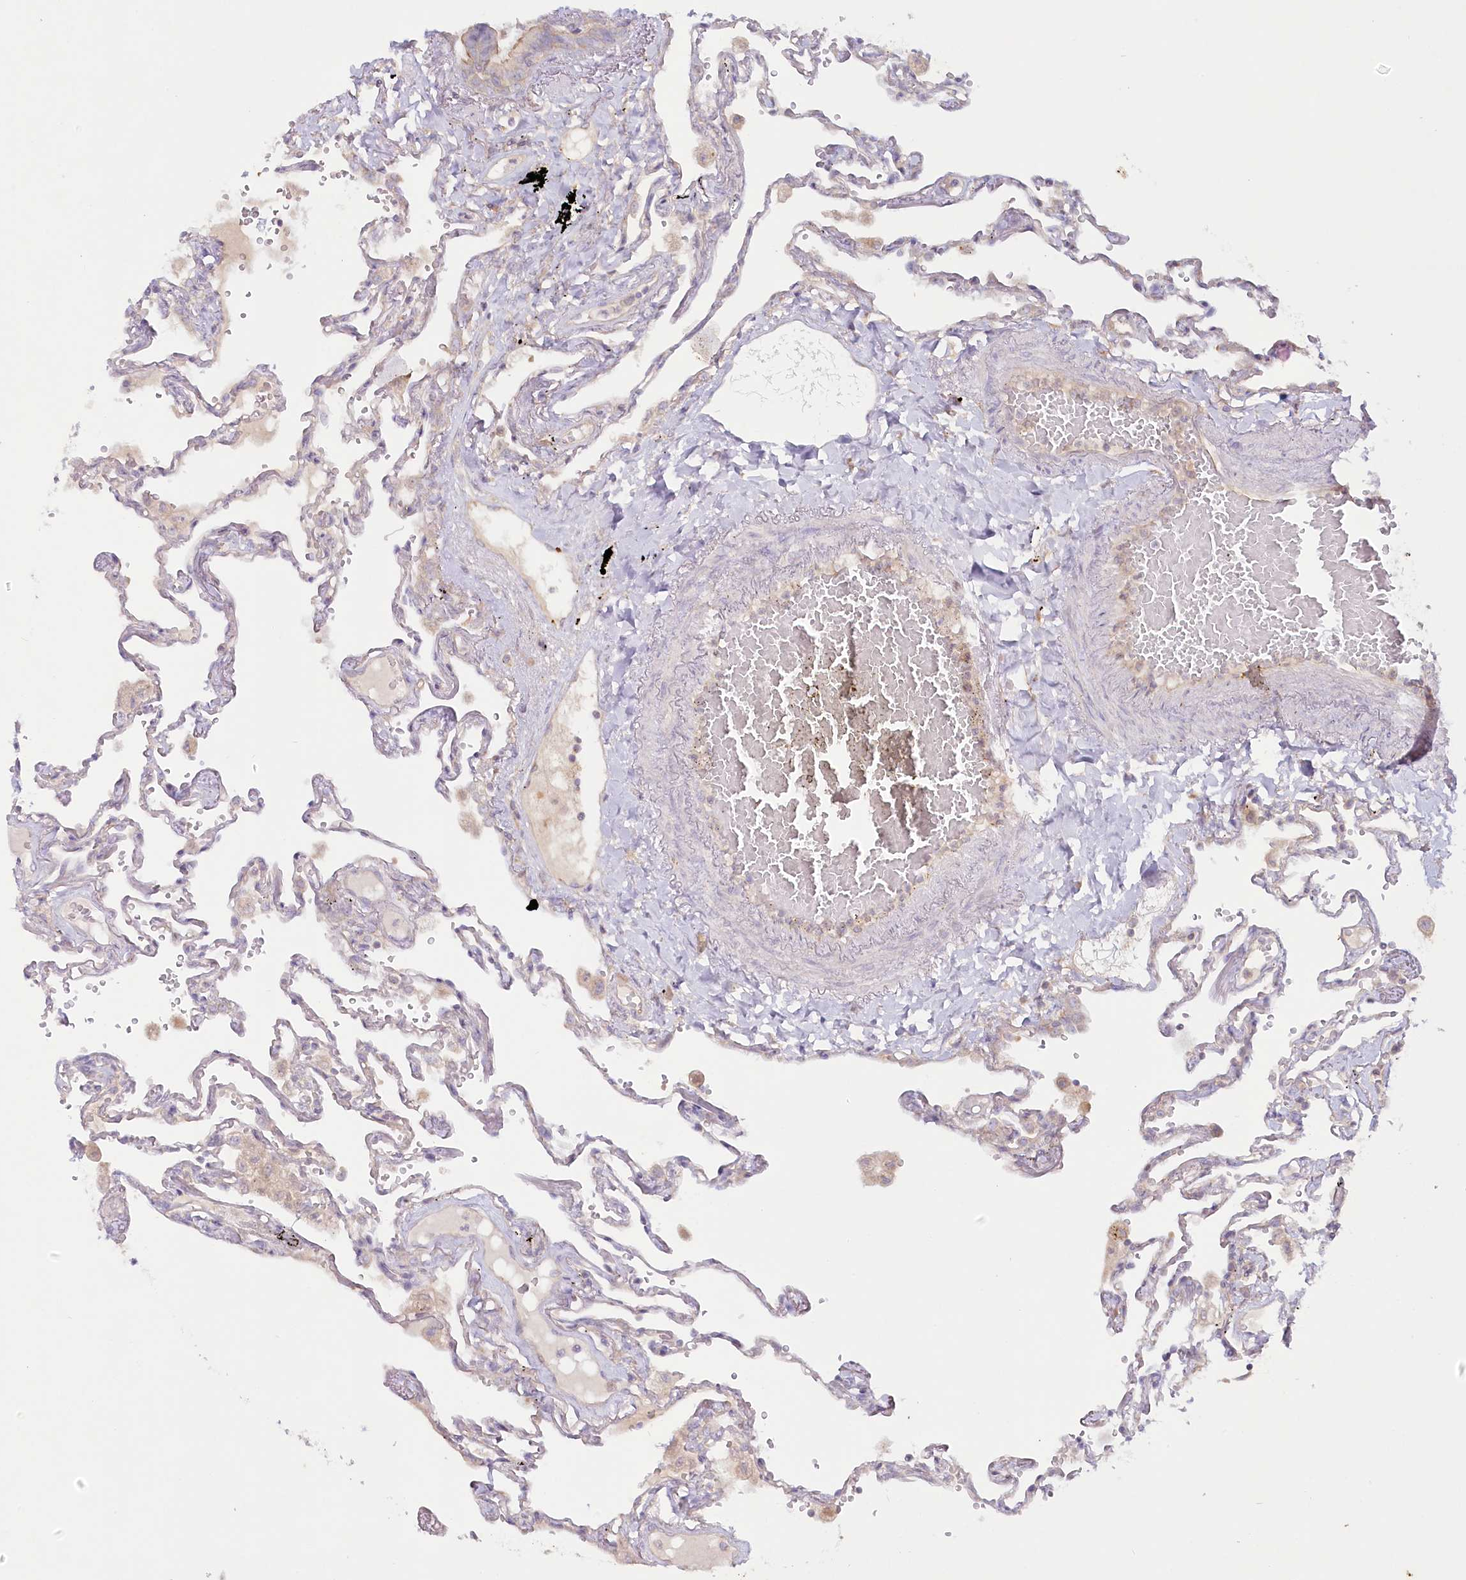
{"staining": {"intensity": "negative", "quantity": "none", "location": "none"}, "tissue": "lung", "cell_type": "Alveolar cells", "image_type": "normal", "snomed": [{"axis": "morphology", "description": "Normal tissue, NOS"}, {"axis": "topography", "description": "Lung"}], "caption": "A photomicrograph of human lung is negative for staining in alveolar cells.", "gene": "TNIP1", "patient": {"sex": "female", "age": 67}}